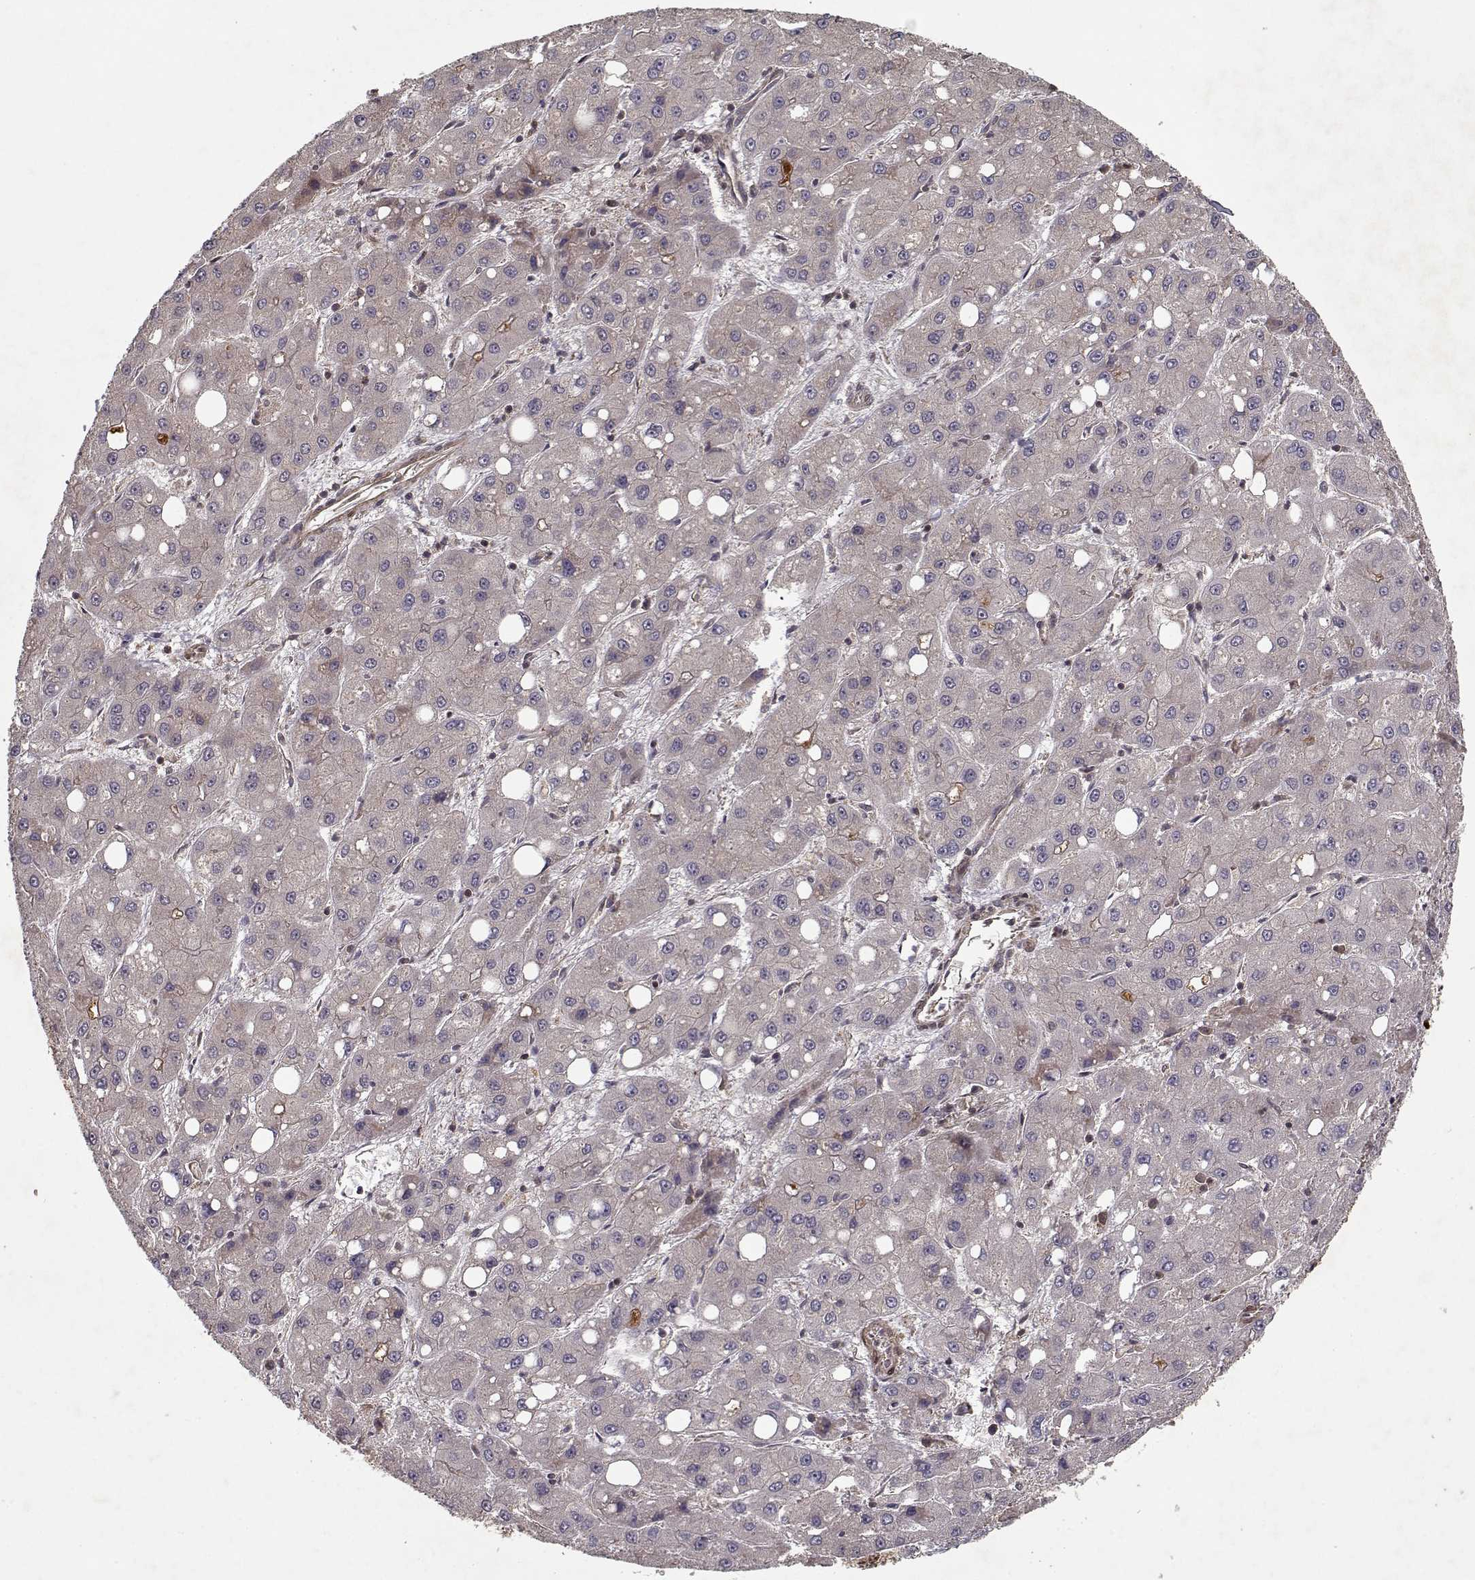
{"staining": {"intensity": "negative", "quantity": "none", "location": "none"}, "tissue": "liver cancer", "cell_type": "Tumor cells", "image_type": "cancer", "snomed": [{"axis": "morphology", "description": "Carcinoma, Hepatocellular, NOS"}, {"axis": "topography", "description": "Liver"}], "caption": "Tumor cells are negative for protein expression in human hepatocellular carcinoma (liver). (DAB (3,3'-diaminobenzidine) immunohistochemistry visualized using brightfield microscopy, high magnification).", "gene": "PPP1R12A", "patient": {"sex": "male", "age": 73}}